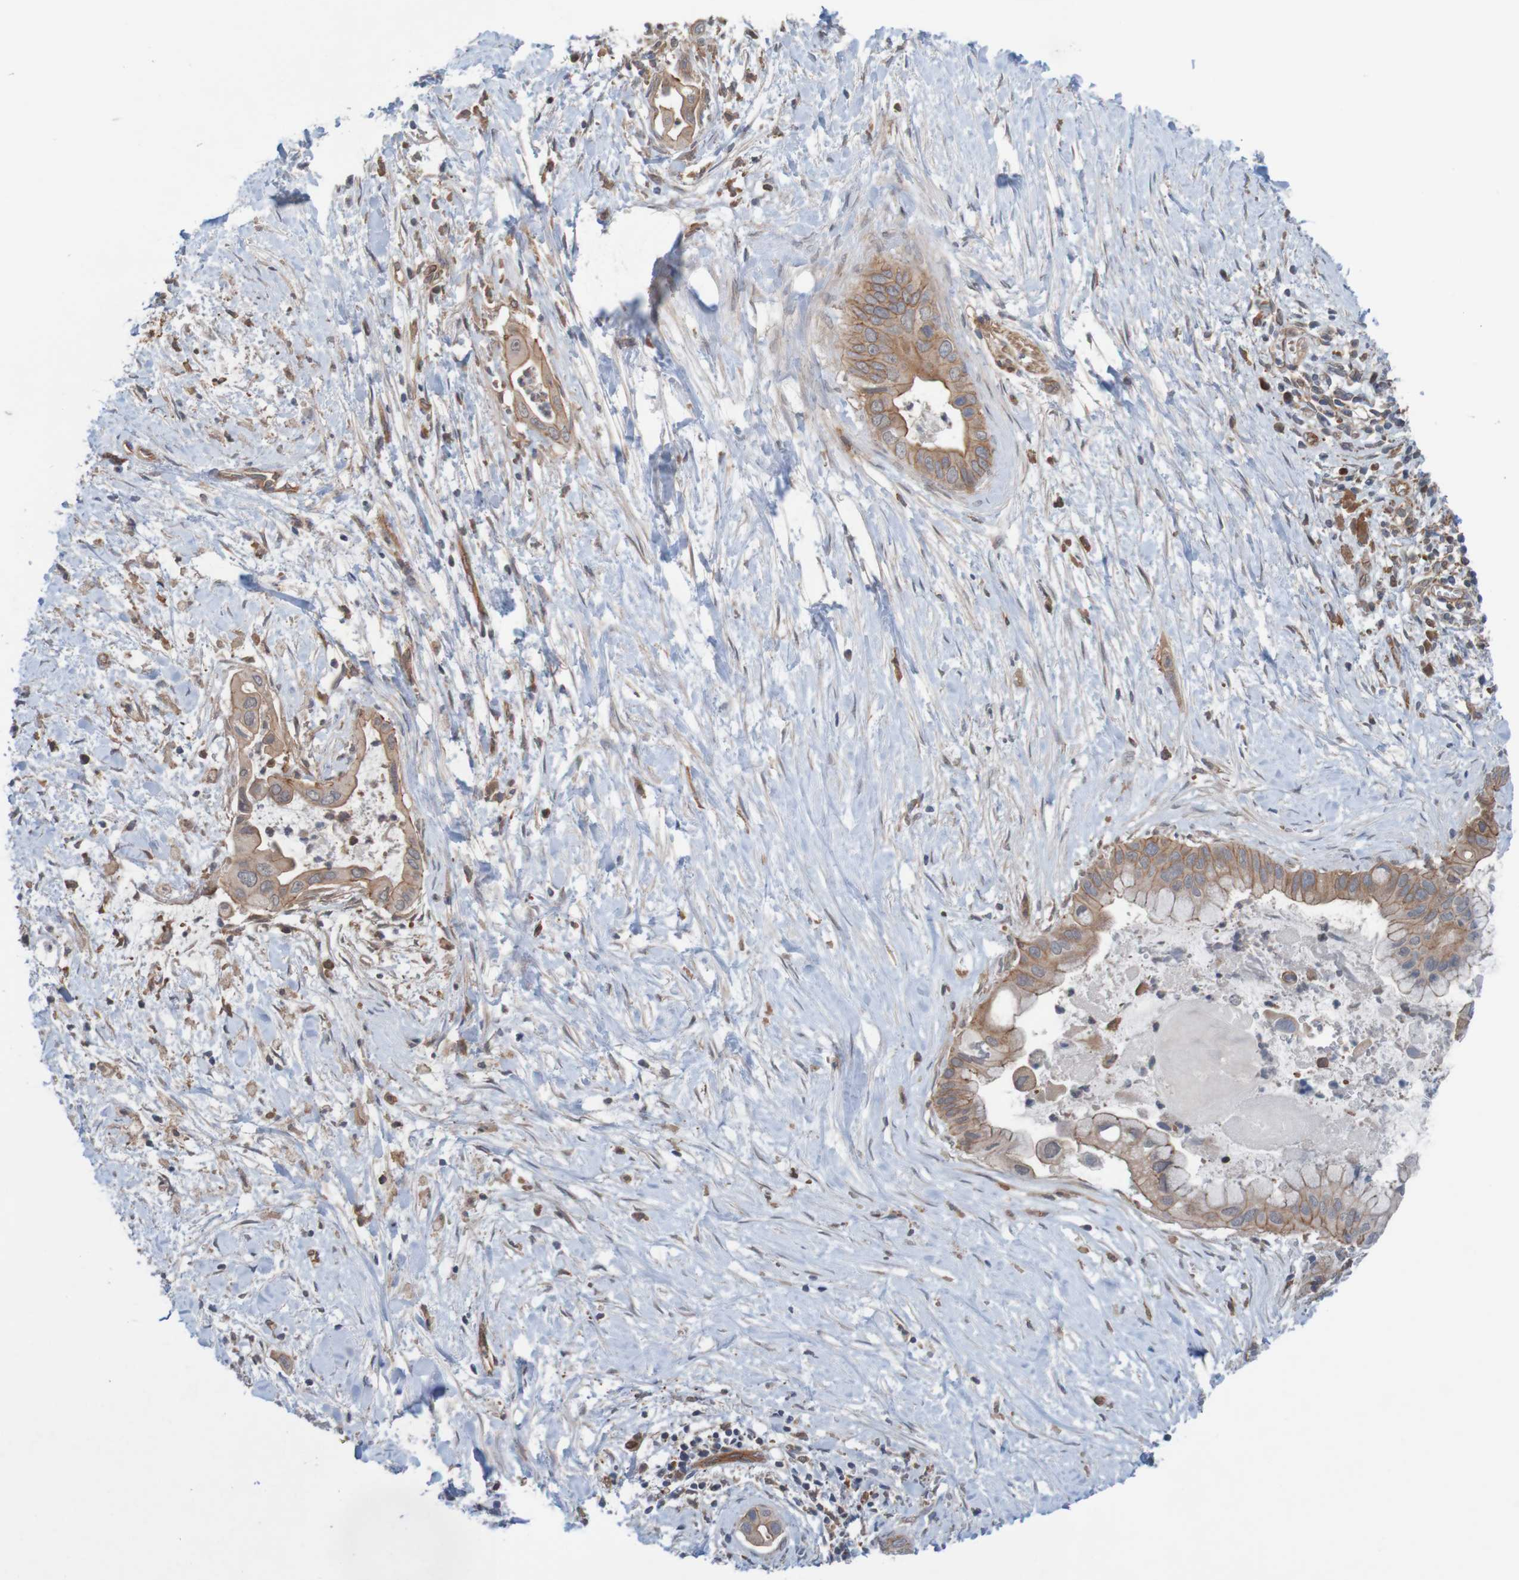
{"staining": {"intensity": "weak", "quantity": ">75%", "location": "cytoplasmic/membranous"}, "tissue": "pancreatic cancer", "cell_type": "Tumor cells", "image_type": "cancer", "snomed": [{"axis": "morphology", "description": "Adenocarcinoma, NOS"}, {"axis": "topography", "description": "Pancreas"}], "caption": "Immunohistochemical staining of pancreatic cancer demonstrates weak cytoplasmic/membranous protein expression in about >75% of tumor cells. (Stains: DAB (3,3'-diaminobenzidine) in brown, nuclei in blue, Microscopy: brightfield microscopy at high magnification).", "gene": "ARHGEF11", "patient": {"sex": "male", "age": 55}}